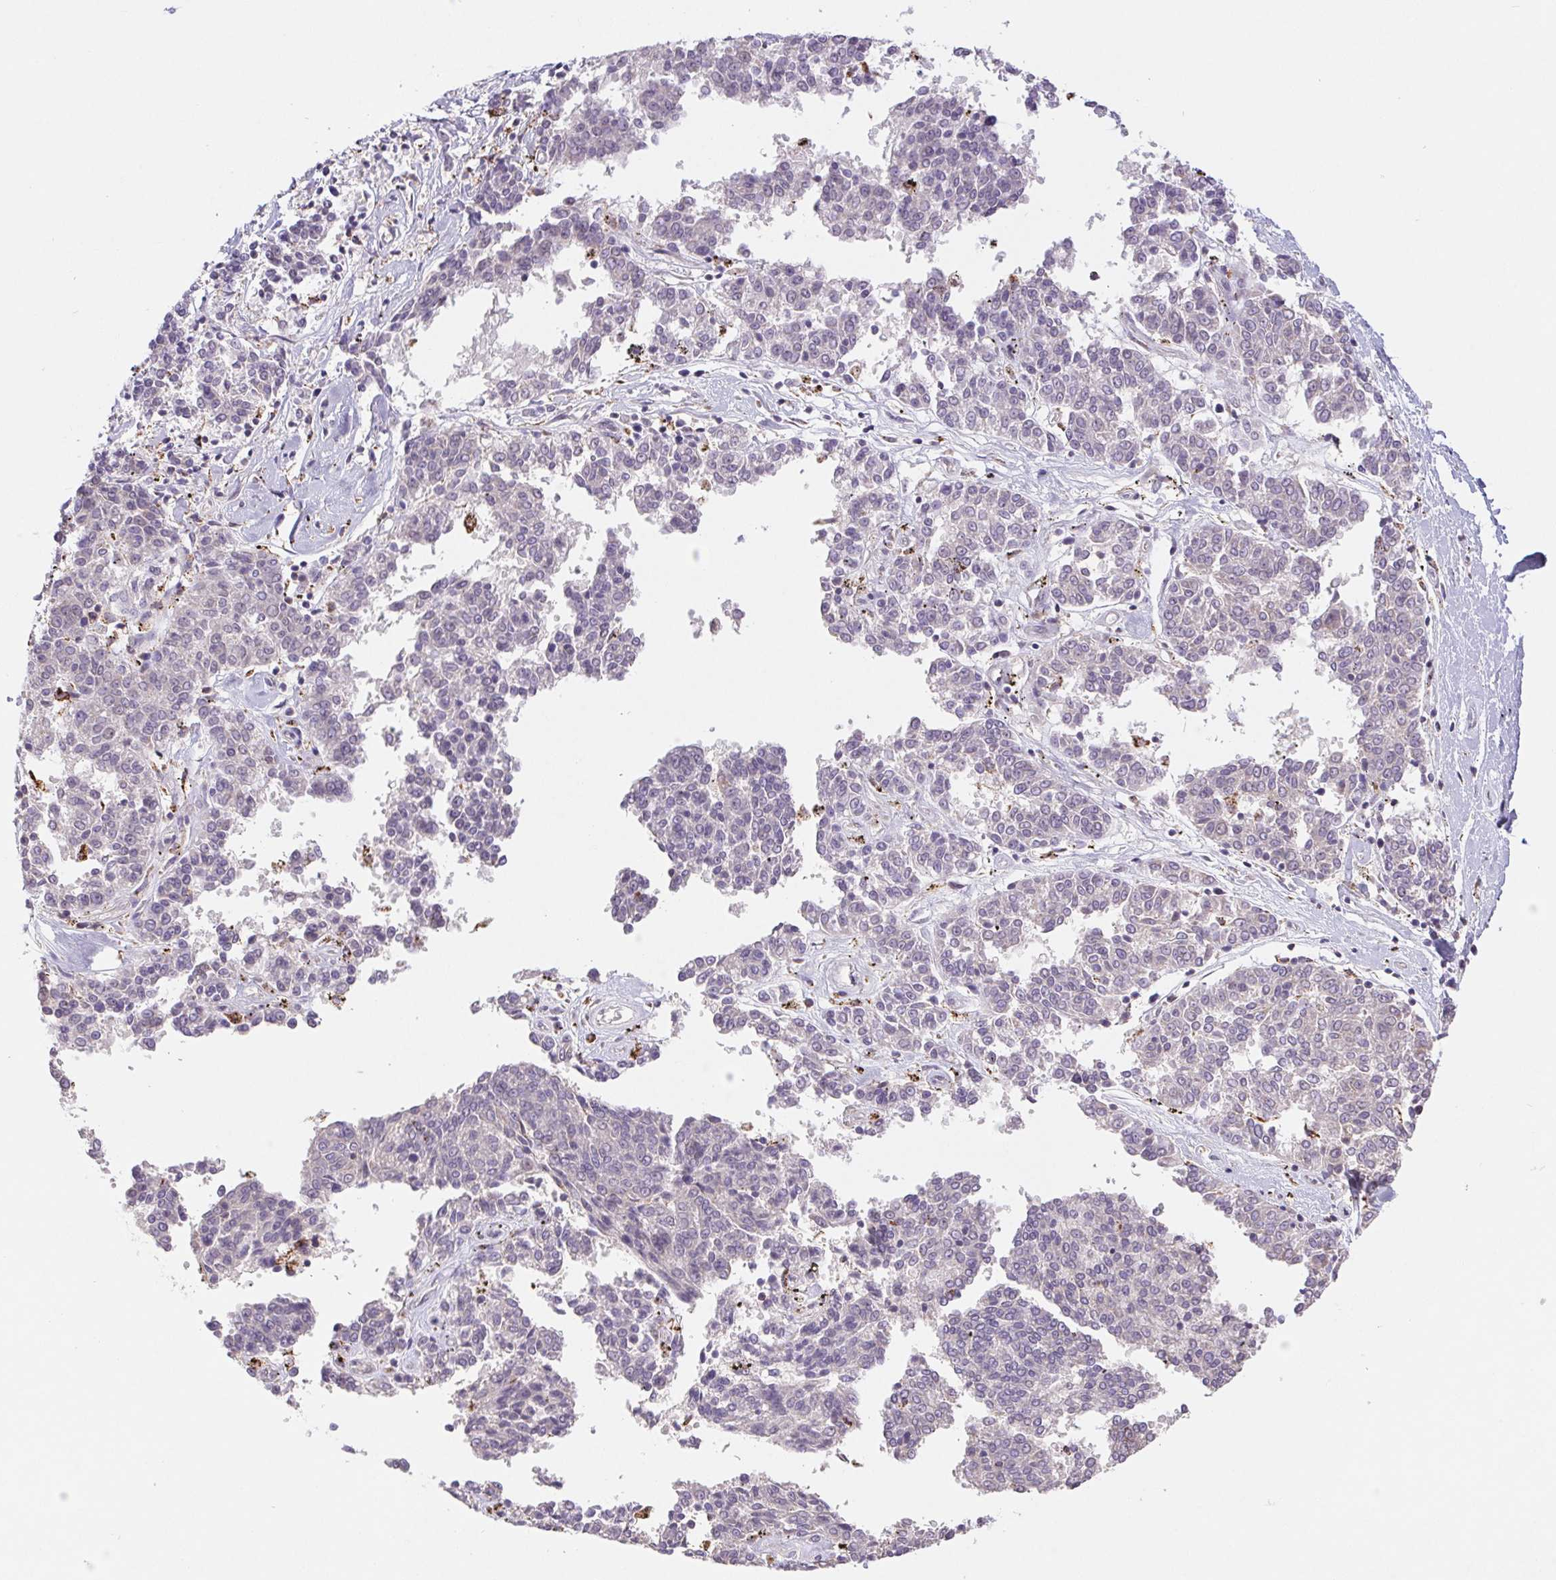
{"staining": {"intensity": "negative", "quantity": "none", "location": "none"}, "tissue": "melanoma", "cell_type": "Tumor cells", "image_type": "cancer", "snomed": [{"axis": "morphology", "description": "Malignant melanoma, NOS"}, {"axis": "topography", "description": "Skin"}], "caption": "Immunohistochemistry of human malignant melanoma exhibits no positivity in tumor cells.", "gene": "EMC6", "patient": {"sex": "female", "age": 72}}